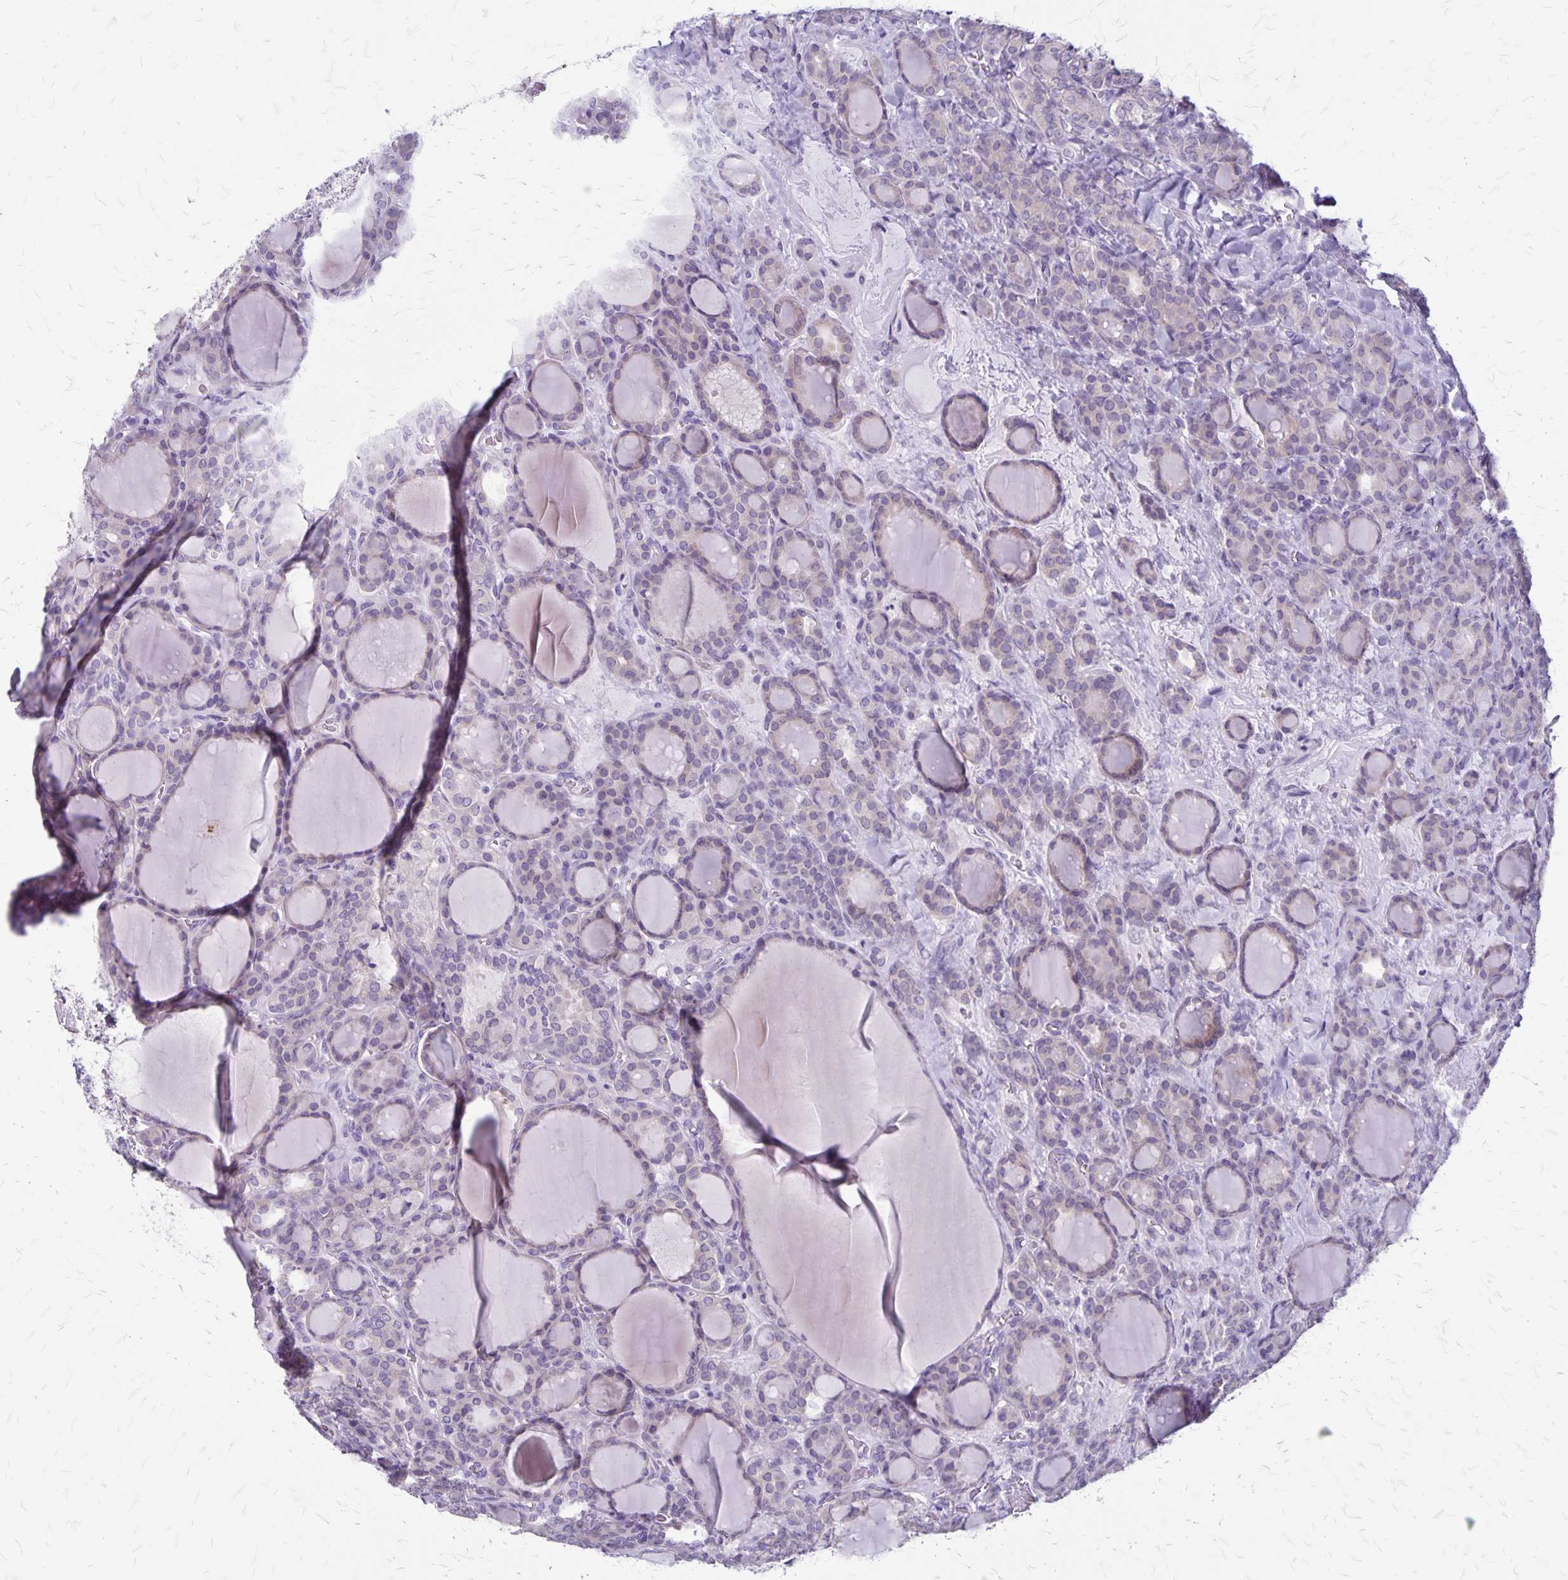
{"staining": {"intensity": "weak", "quantity": "<25%", "location": "cytoplasmic/membranous"}, "tissue": "thyroid cancer", "cell_type": "Tumor cells", "image_type": "cancer", "snomed": [{"axis": "morphology", "description": "Normal tissue, NOS"}, {"axis": "morphology", "description": "Follicular adenoma carcinoma, NOS"}, {"axis": "topography", "description": "Thyroid gland"}], "caption": "DAB immunohistochemical staining of human thyroid cancer shows no significant staining in tumor cells. (Brightfield microscopy of DAB immunohistochemistry (IHC) at high magnification).", "gene": "PLXNB3", "patient": {"sex": "female", "age": 31}}